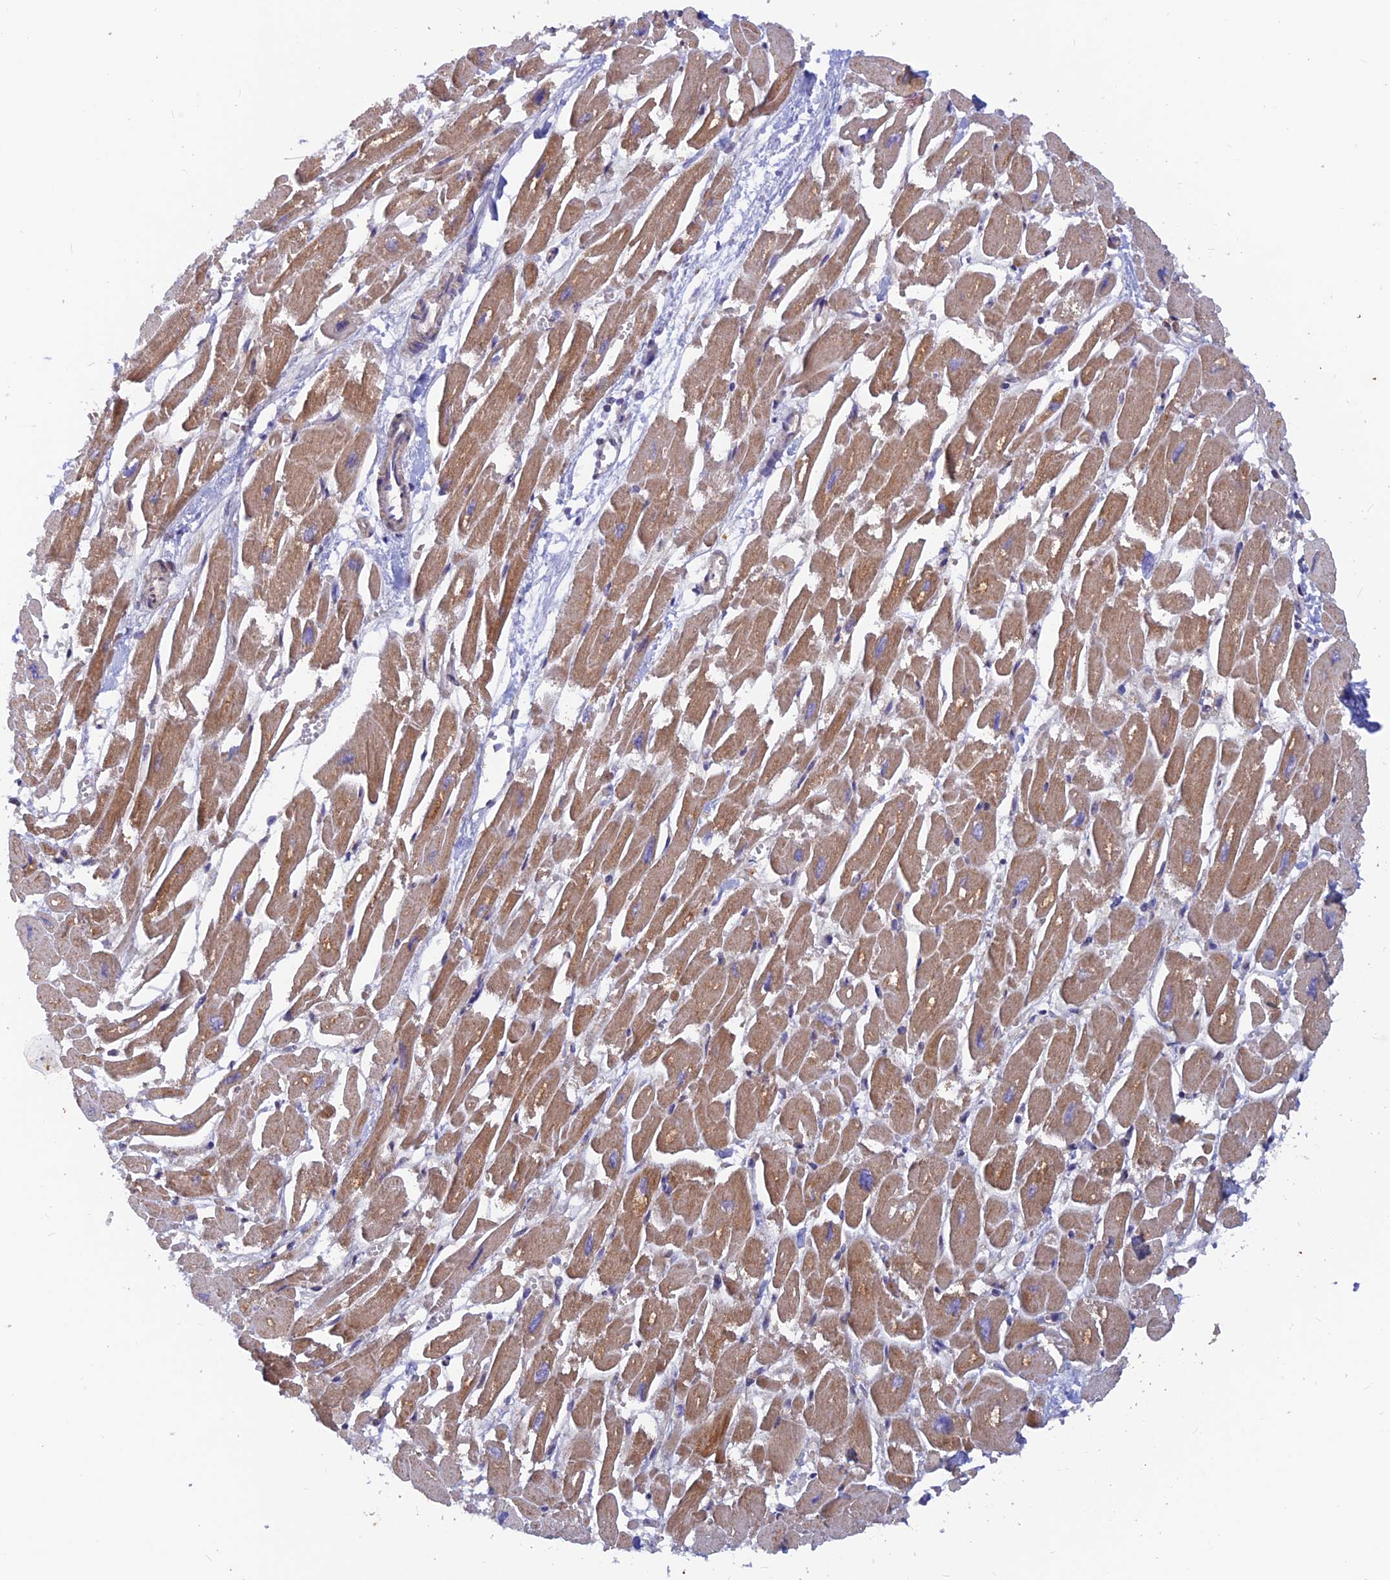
{"staining": {"intensity": "moderate", "quantity": ">75%", "location": "cytoplasmic/membranous"}, "tissue": "heart muscle", "cell_type": "Cardiomyocytes", "image_type": "normal", "snomed": [{"axis": "morphology", "description": "Normal tissue, NOS"}, {"axis": "topography", "description": "Heart"}], "caption": "DAB (3,3'-diaminobenzidine) immunohistochemical staining of benign human heart muscle shows moderate cytoplasmic/membranous protein expression in about >75% of cardiomyocytes.", "gene": "DNAJC16", "patient": {"sex": "male", "age": 54}}